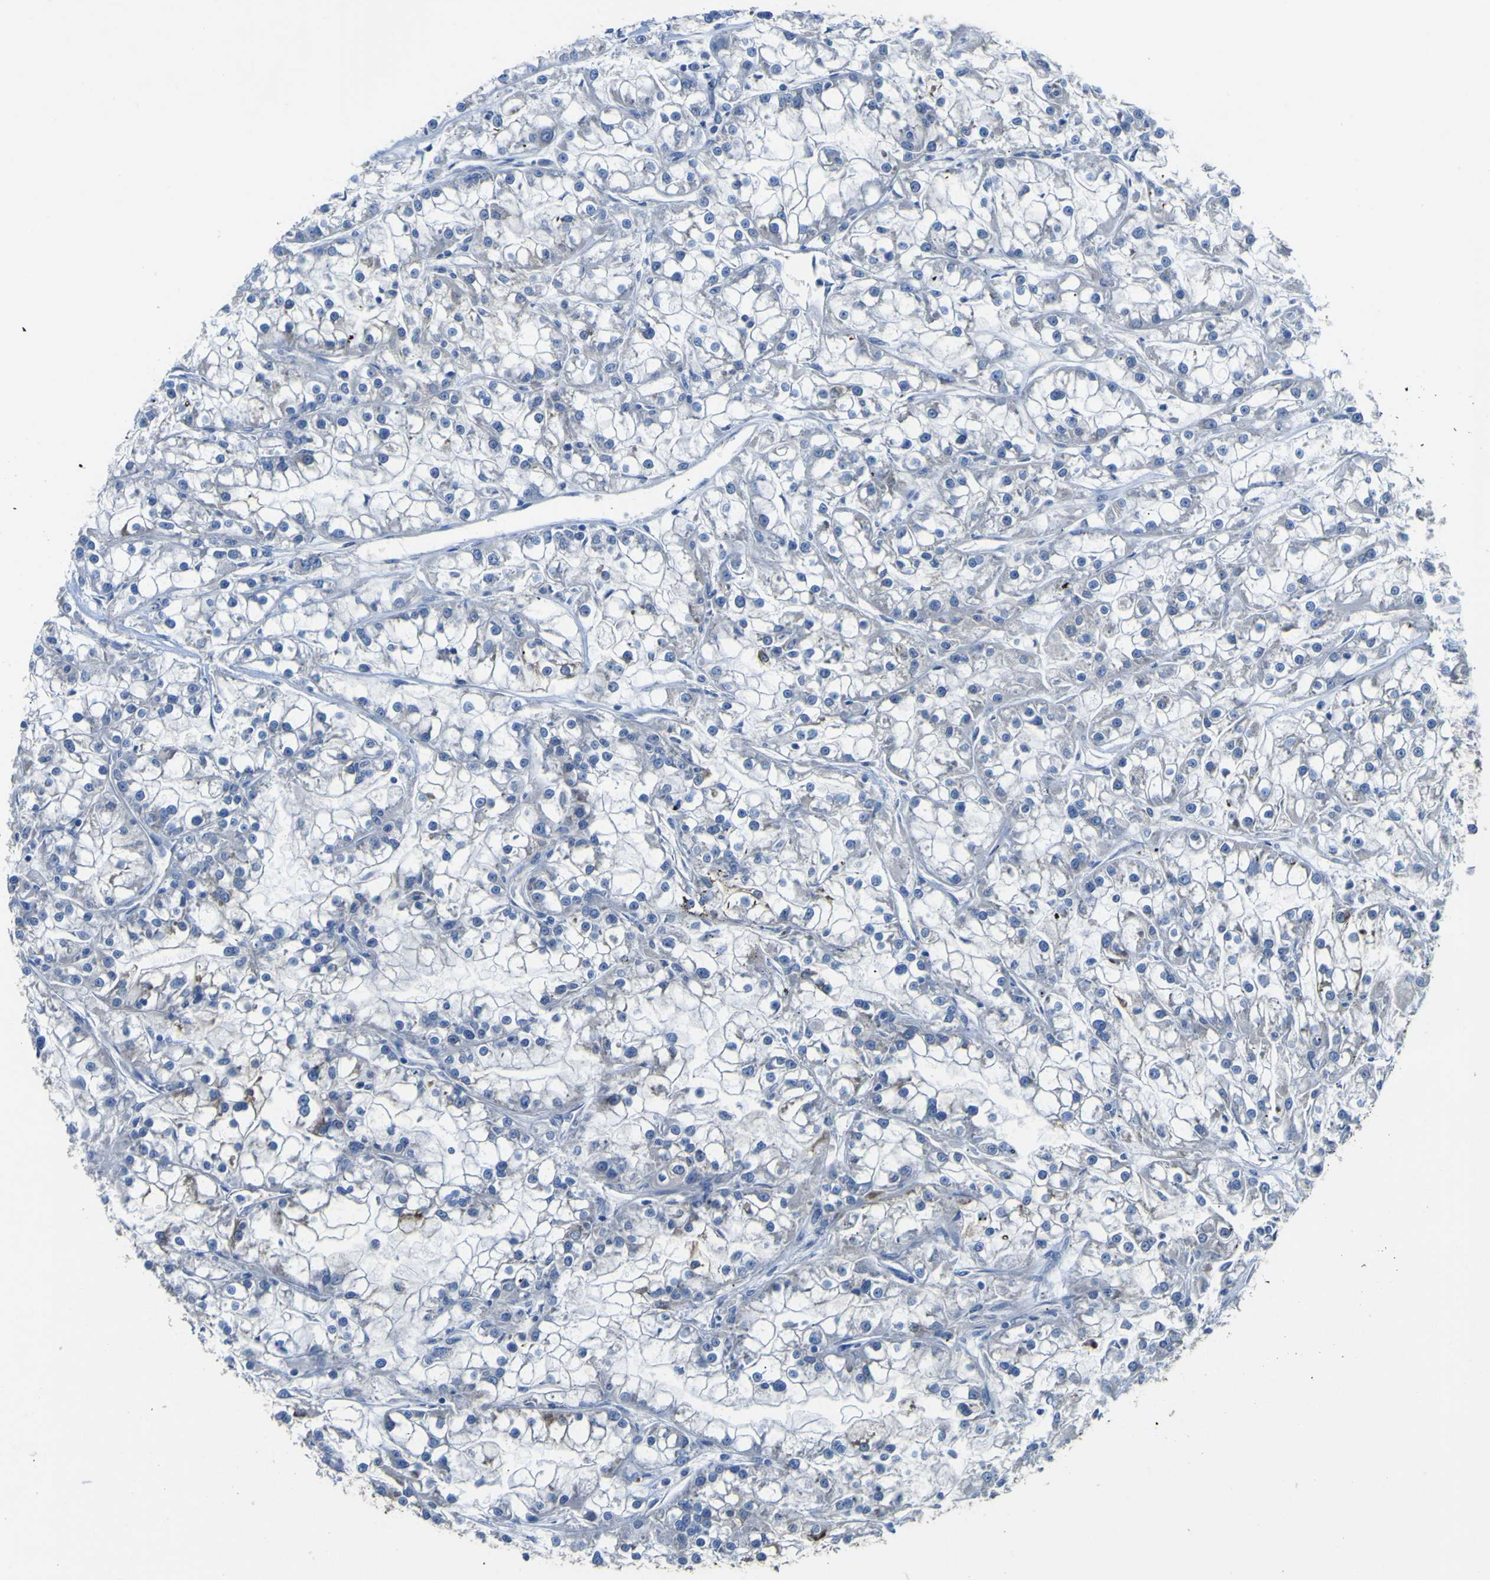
{"staining": {"intensity": "negative", "quantity": "none", "location": "none"}, "tissue": "renal cancer", "cell_type": "Tumor cells", "image_type": "cancer", "snomed": [{"axis": "morphology", "description": "Adenocarcinoma, NOS"}, {"axis": "topography", "description": "Kidney"}], "caption": "This micrograph is of renal cancer stained with immunohistochemistry (IHC) to label a protein in brown with the nuclei are counter-stained blue. There is no positivity in tumor cells.", "gene": "ALDH18A1", "patient": {"sex": "female", "age": 52}}